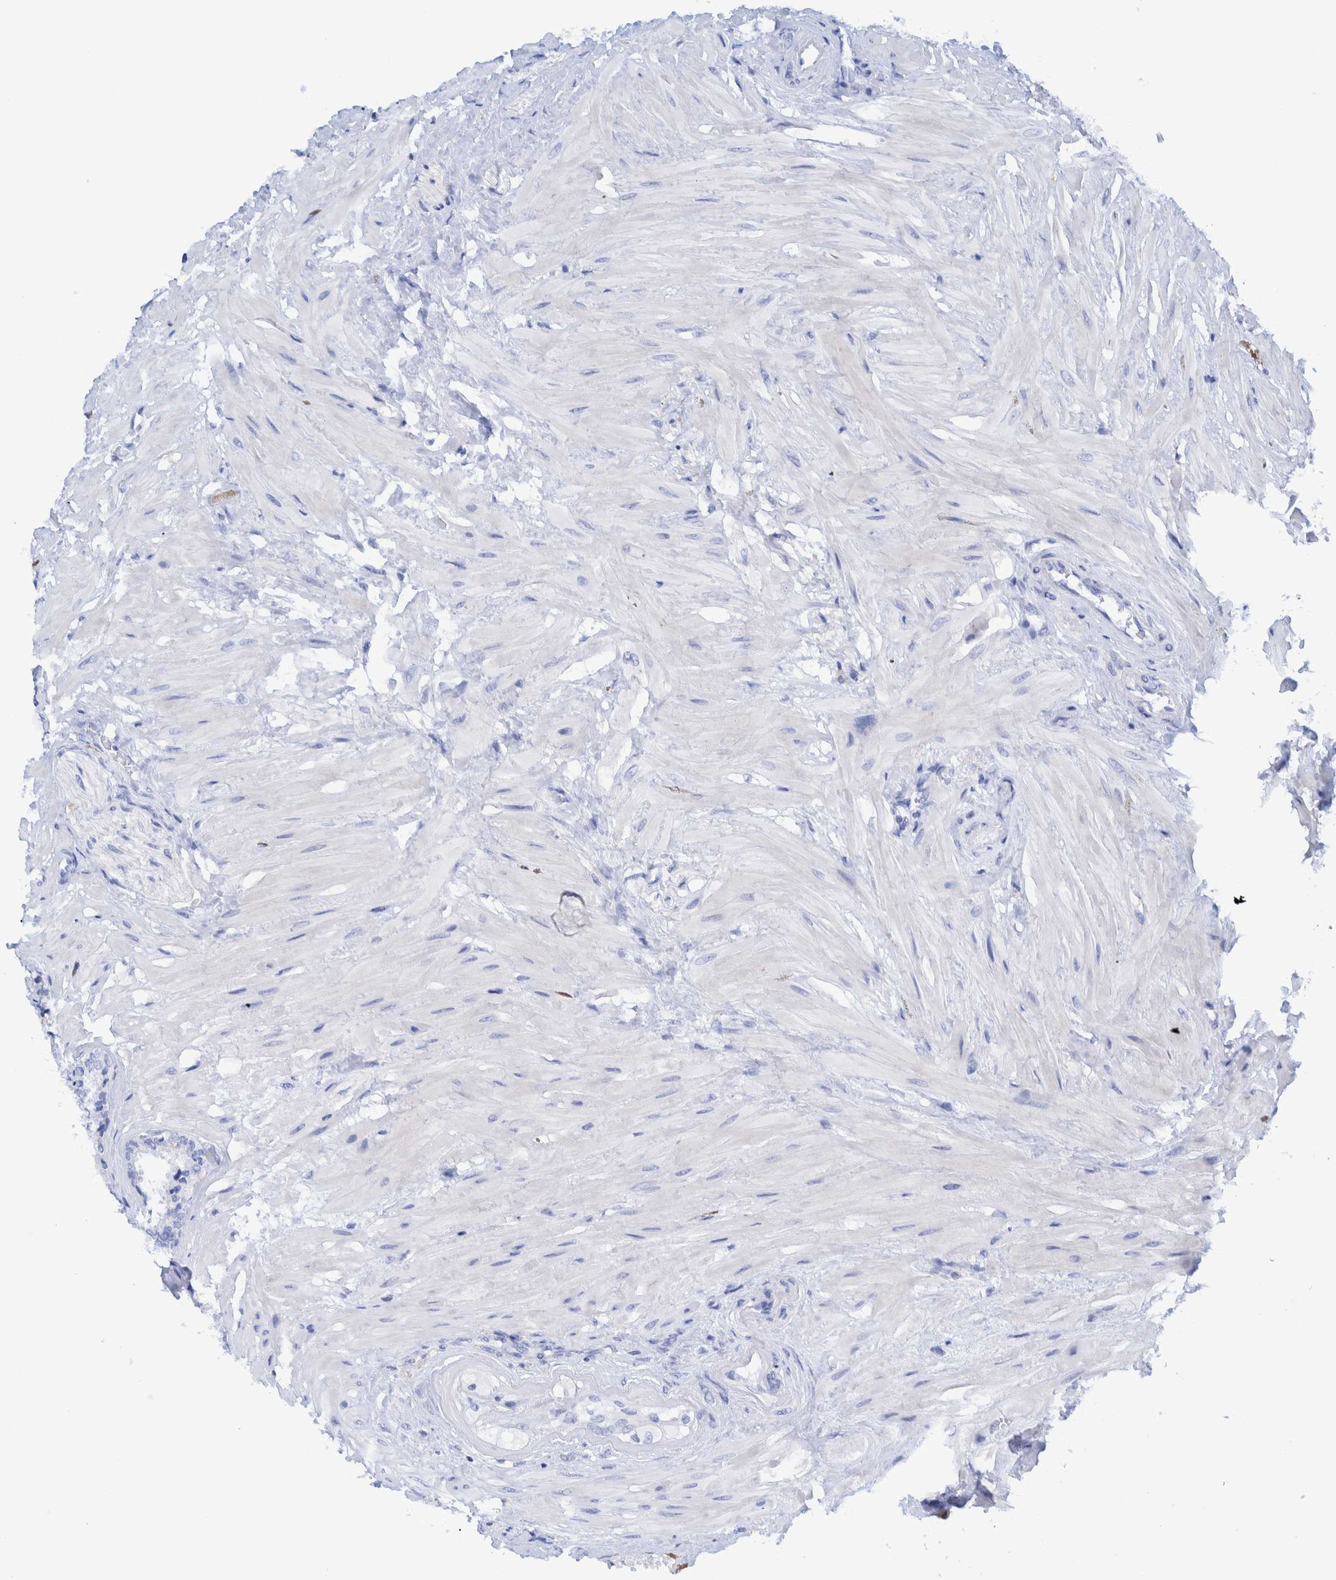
{"staining": {"intensity": "negative", "quantity": "none", "location": "none"}, "tissue": "seminal vesicle", "cell_type": "Glandular cells", "image_type": "normal", "snomed": [{"axis": "morphology", "description": "Normal tissue, NOS"}, {"axis": "topography", "description": "Seminal veicle"}], "caption": "This is a micrograph of immunohistochemistry staining of benign seminal vesicle, which shows no expression in glandular cells.", "gene": "KRT14", "patient": {"sex": "male", "age": 46}}